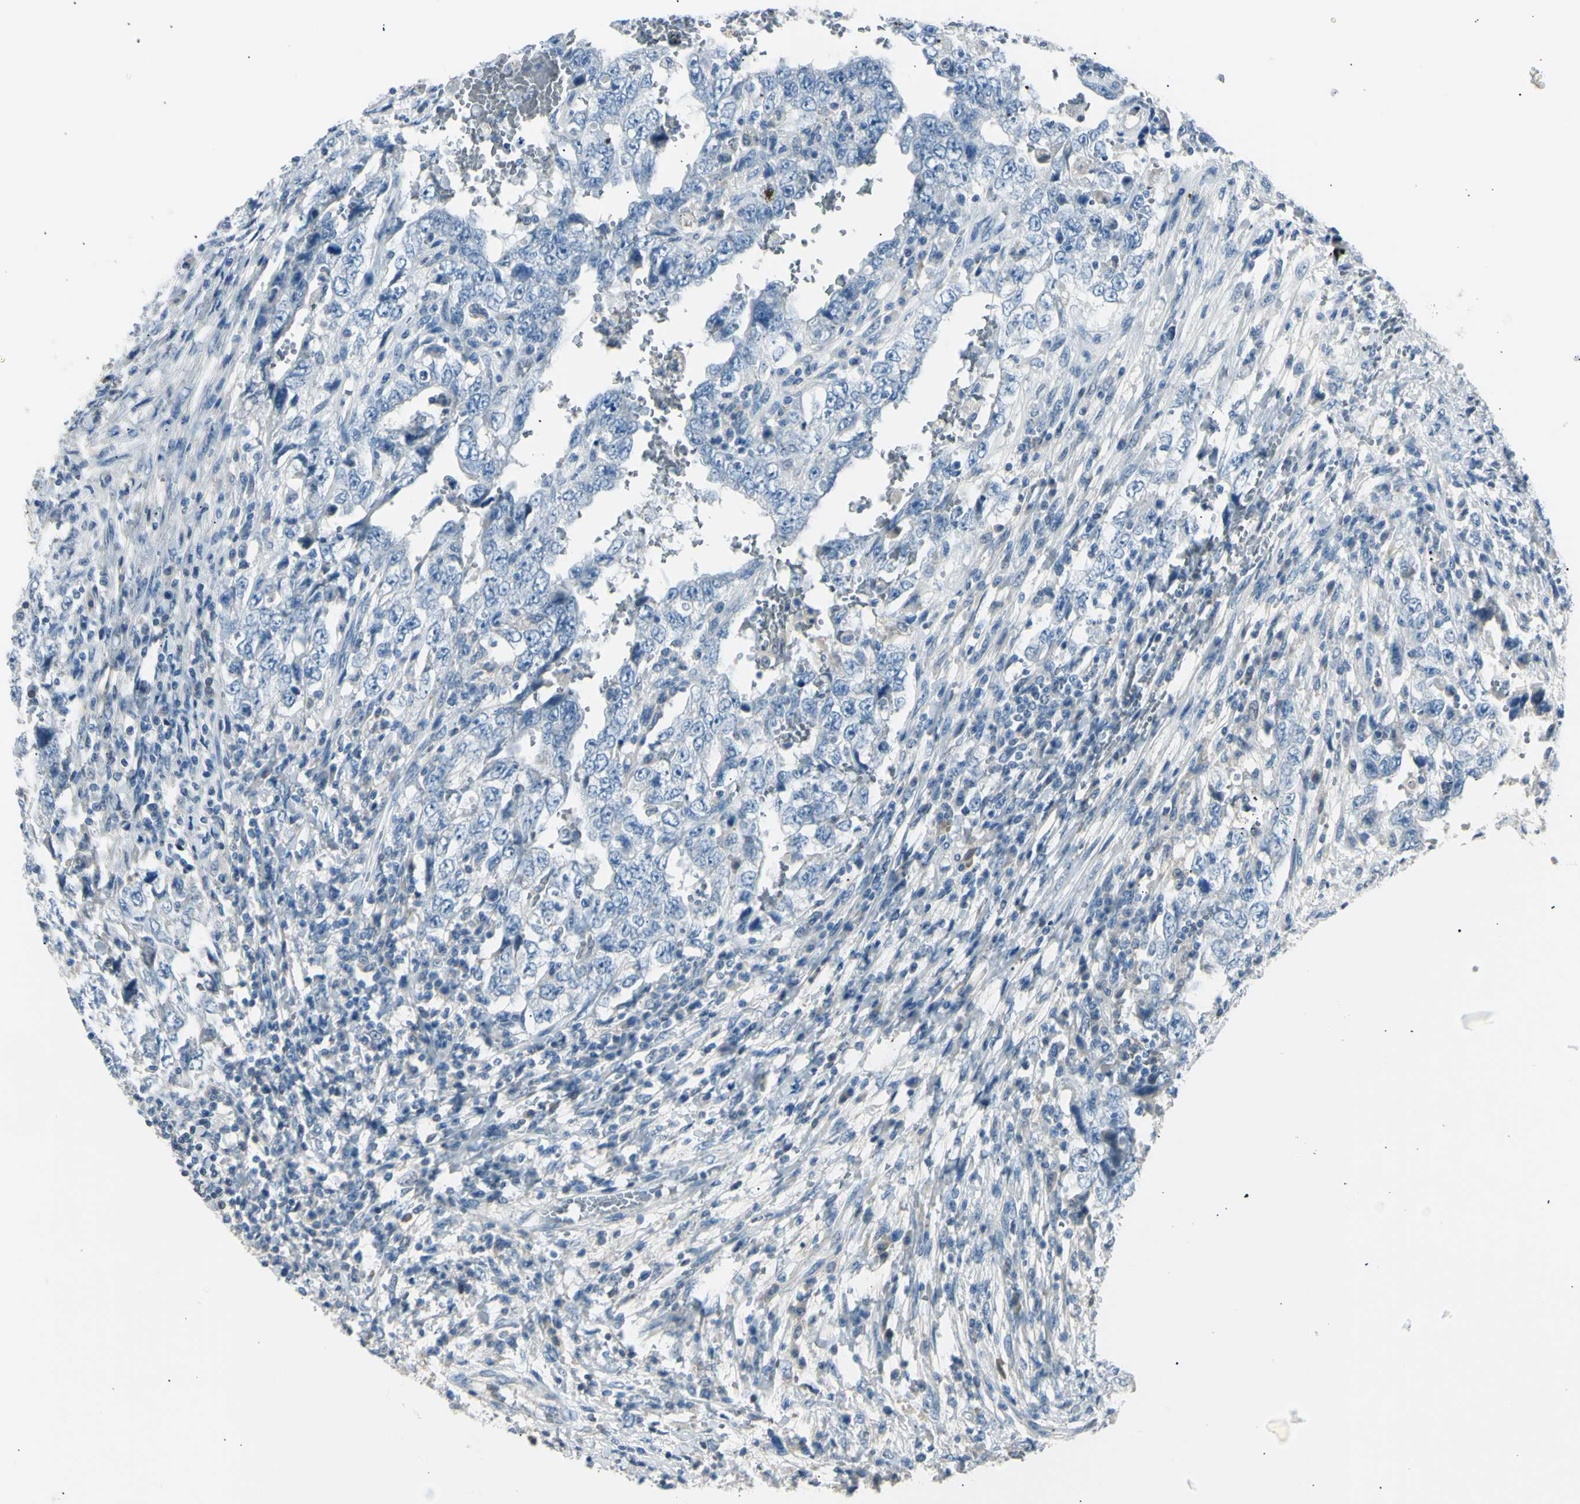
{"staining": {"intensity": "negative", "quantity": "none", "location": "none"}, "tissue": "testis cancer", "cell_type": "Tumor cells", "image_type": "cancer", "snomed": [{"axis": "morphology", "description": "Carcinoma, Embryonal, NOS"}, {"axis": "topography", "description": "Testis"}], "caption": "Tumor cells show no significant protein expression in testis cancer.", "gene": "LHPP", "patient": {"sex": "male", "age": 26}}